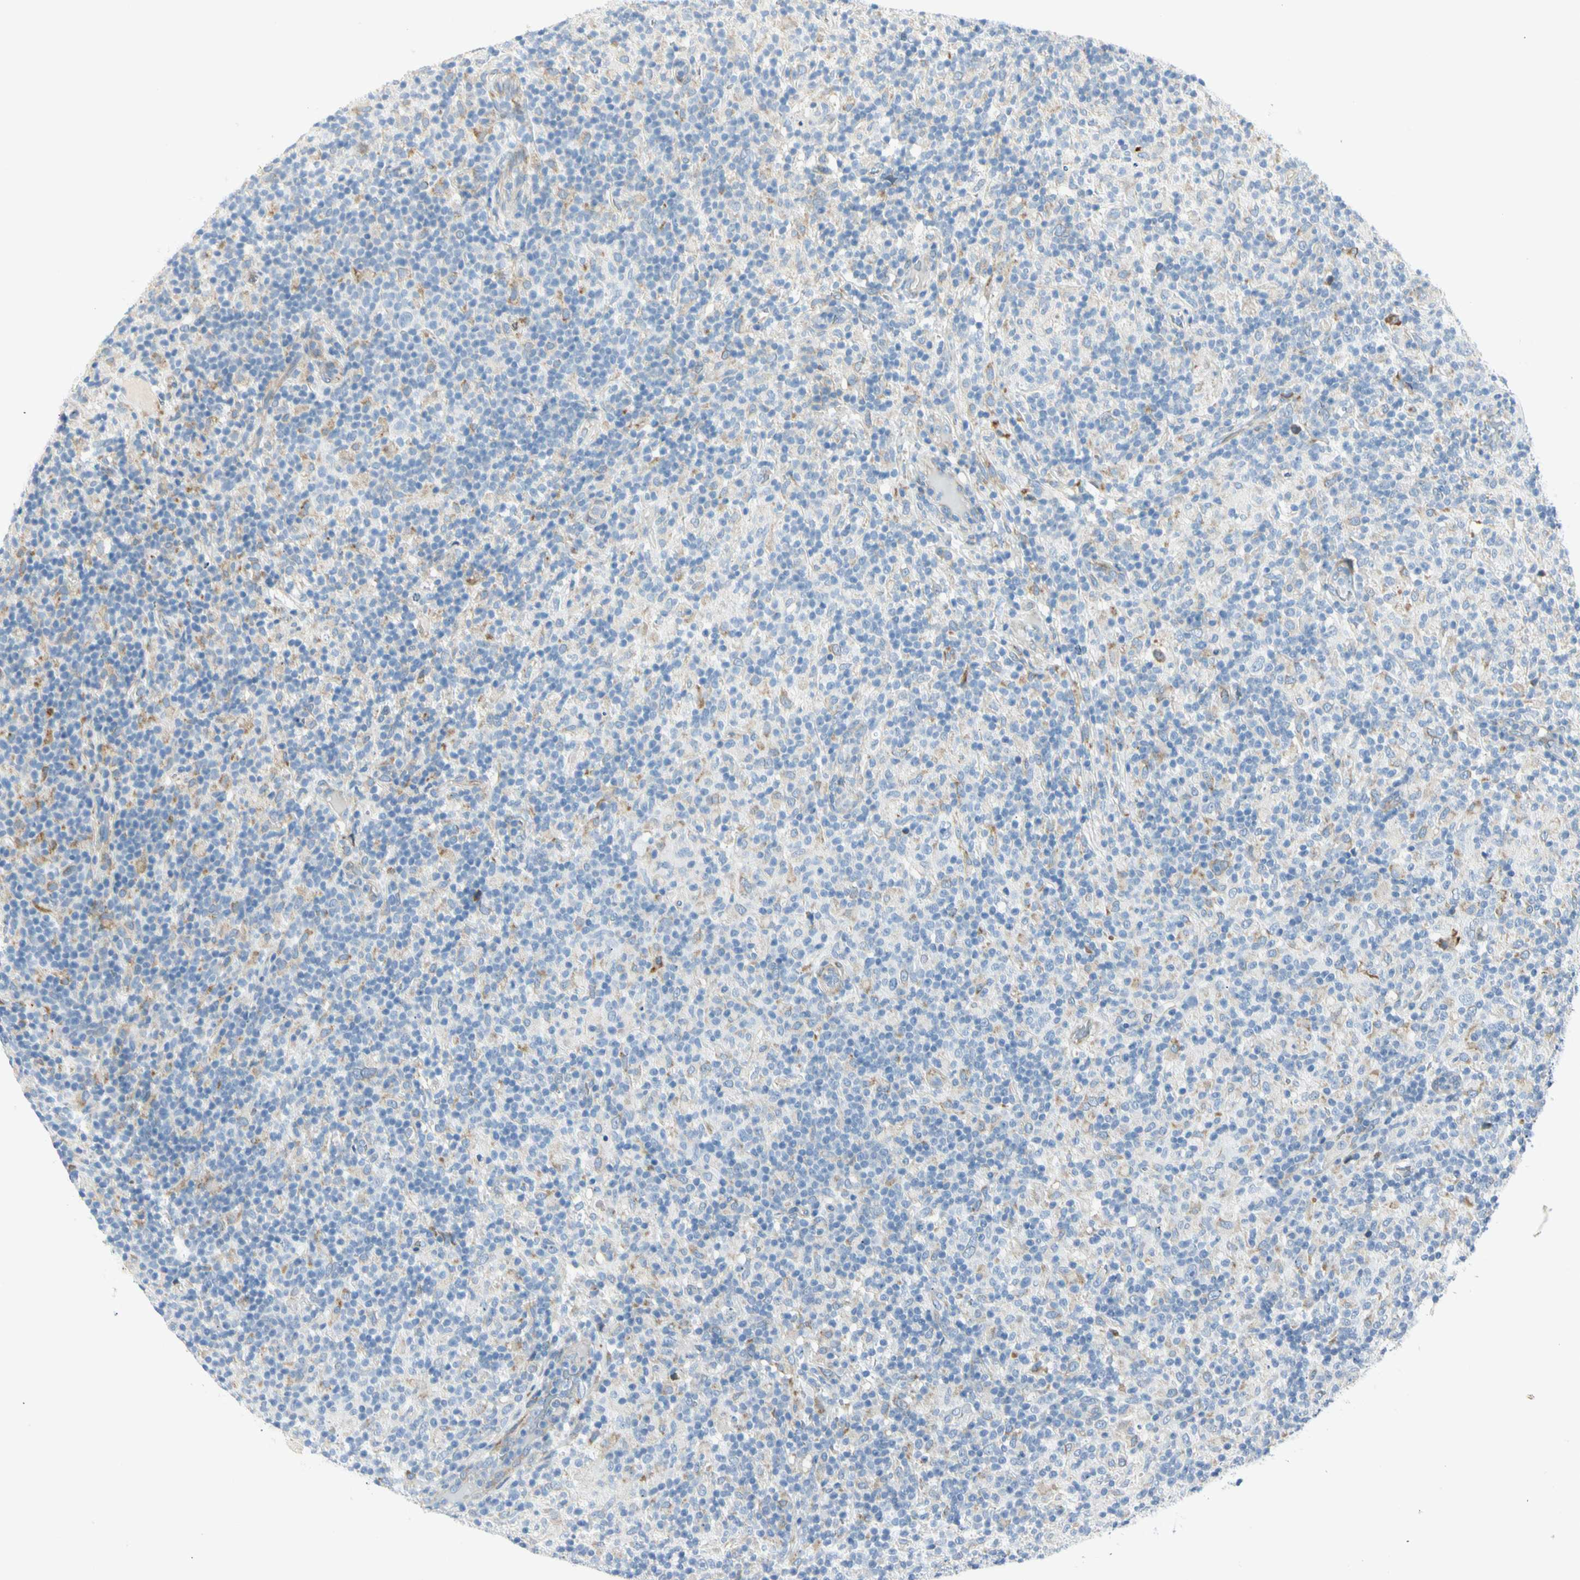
{"staining": {"intensity": "negative", "quantity": "none", "location": "none"}, "tissue": "lymphoma", "cell_type": "Tumor cells", "image_type": "cancer", "snomed": [{"axis": "morphology", "description": "Hodgkin's disease, NOS"}, {"axis": "topography", "description": "Lymph node"}], "caption": "Tumor cells show no significant positivity in lymphoma.", "gene": "TNFSF11", "patient": {"sex": "male", "age": 70}}